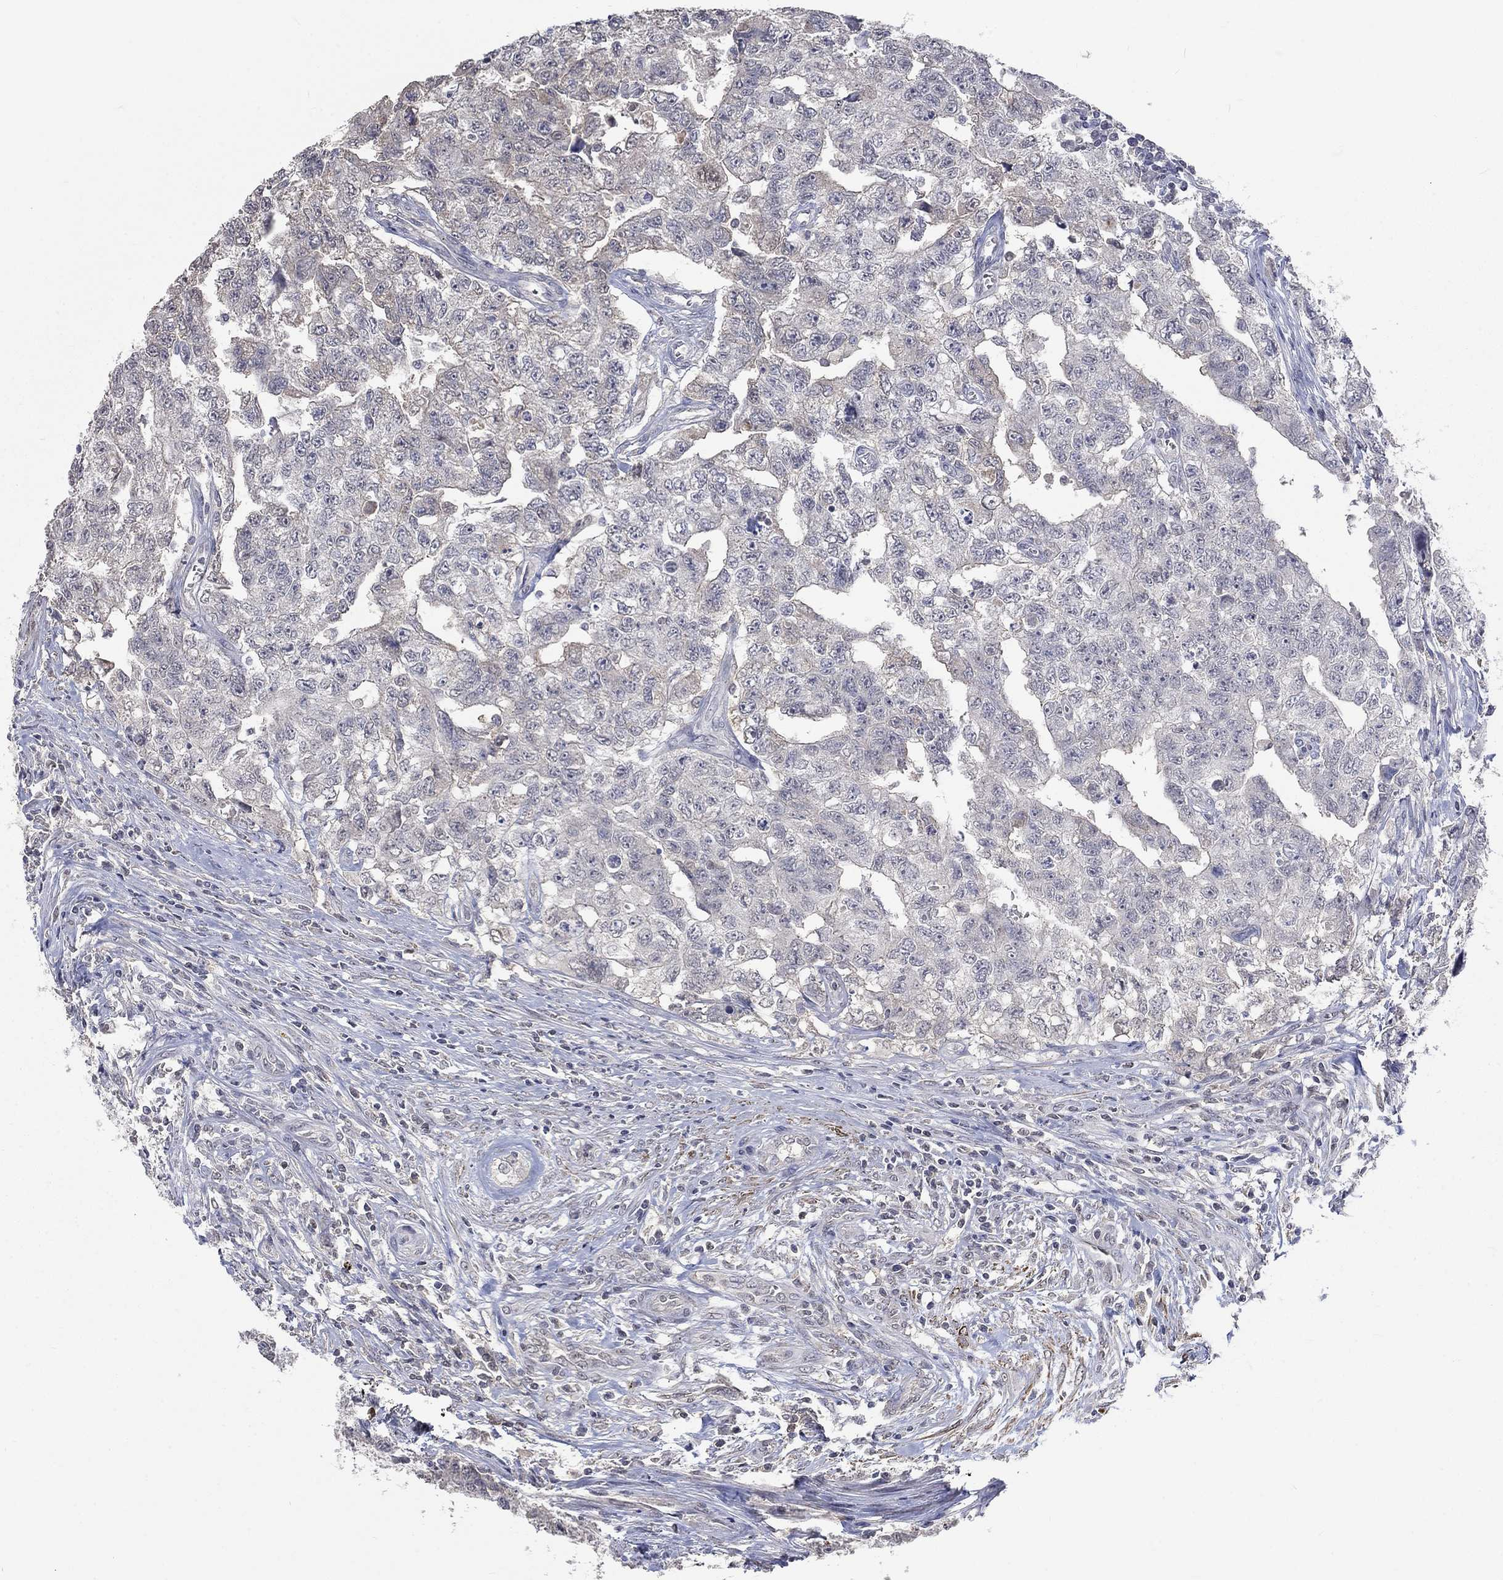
{"staining": {"intensity": "negative", "quantity": "none", "location": "none"}, "tissue": "testis cancer", "cell_type": "Tumor cells", "image_type": "cancer", "snomed": [{"axis": "morphology", "description": "Carcinoma, Embryonal, NOS"}, {"axis": "topography", "description": "Testis"}], "caption": "Tumor cells are negative for protein expression in human testis embryonal carcinoma.", "gene": "ZBTB18", "patient": {"sex": "male", "age": 24}}